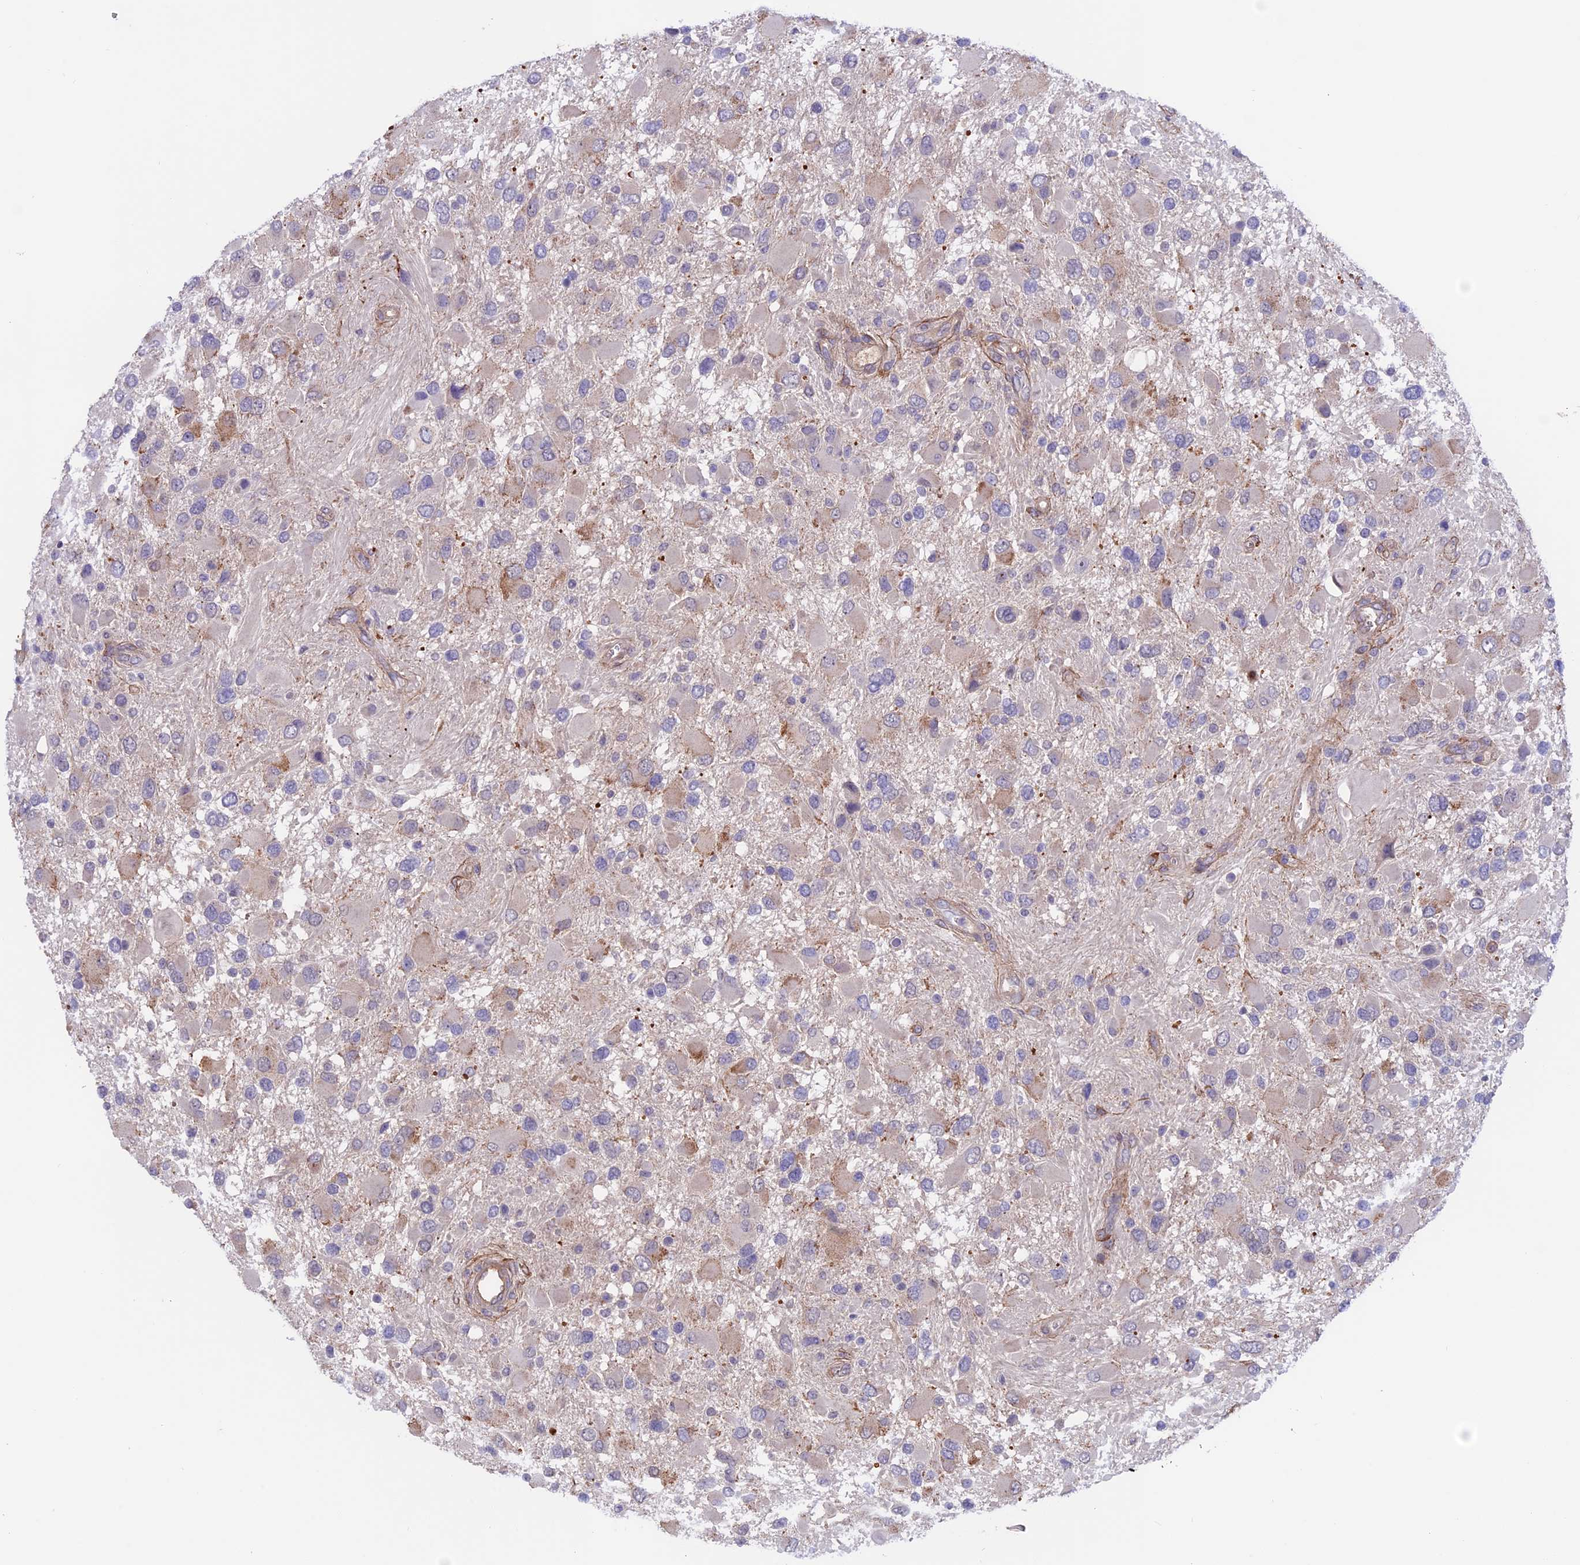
{"staining": {"intensity": "negative", "quantity": "none", "location": "none"}, "tissue": "glioma", "cell_type": "Tumor cells", "image_type": "cancer", "snomed": [{"axis": "morphology", "description": "Glioma, malignant, High grade"}, {"axis": "topography", "description": "Brain"}], "caption": "A high-resolution histopathology image shows IHC staining of glioma, which reveals no significant expression in tumor cells.", "gene": "COL4A3", "patient": {"sex": "male", "age": 53}}